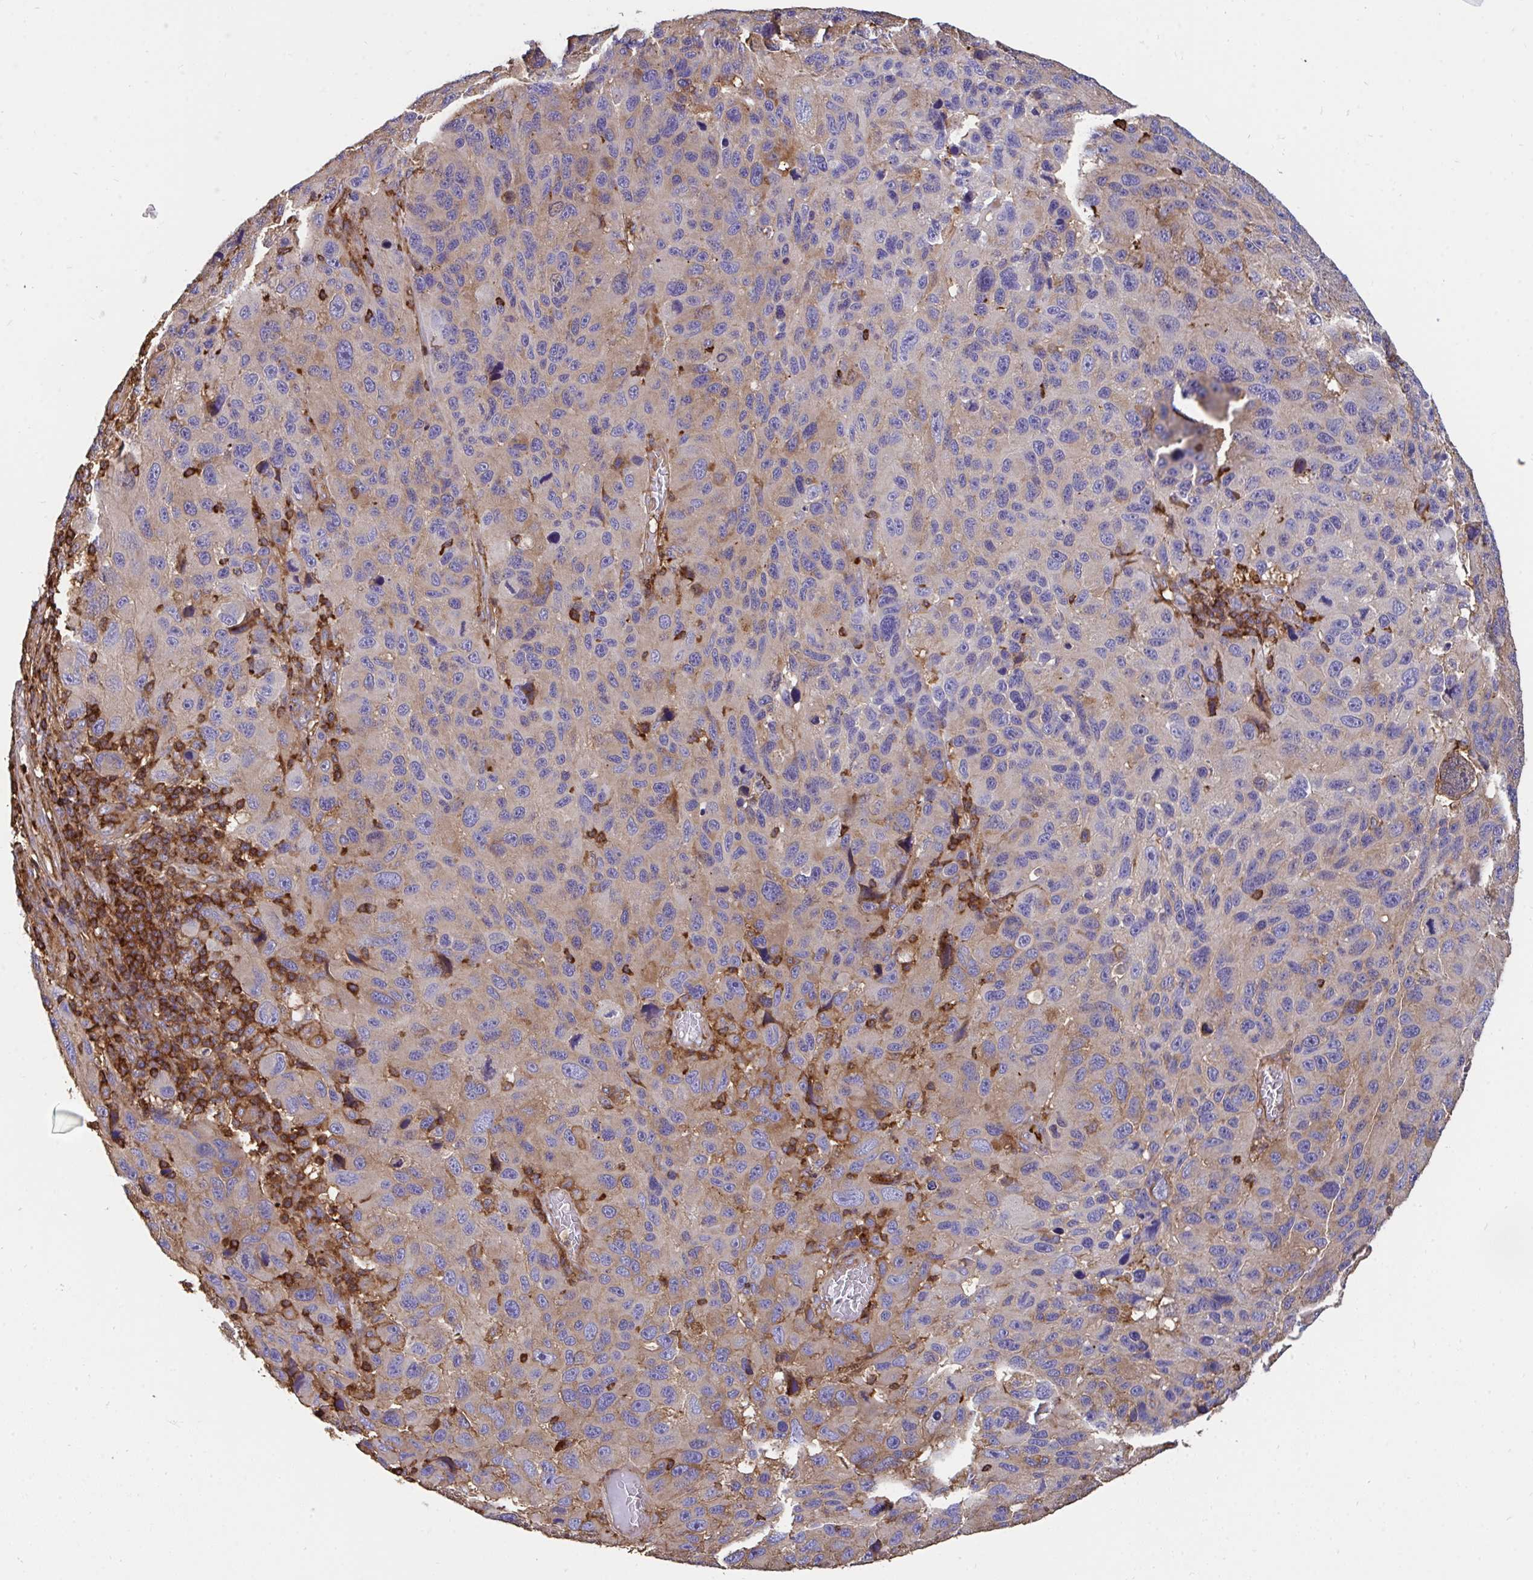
{"staining": {"intensity": "negative", "quantity": "none", "location": "none"}, "tissue": "melanoma", "cell_type": "Tumor cells", "image_type": "cancer", "snomed": [{"axis": "morphology", "description": "Malignant melanoma, NOS"}, {"axis": "topography", "description": "Skin"}], "caption": "Immunohistochemical staining of human melanoma exhibits no significant staining in tumor cells.", "gene": "CFL1", "patient": {"sex": "male", "age": 53}}